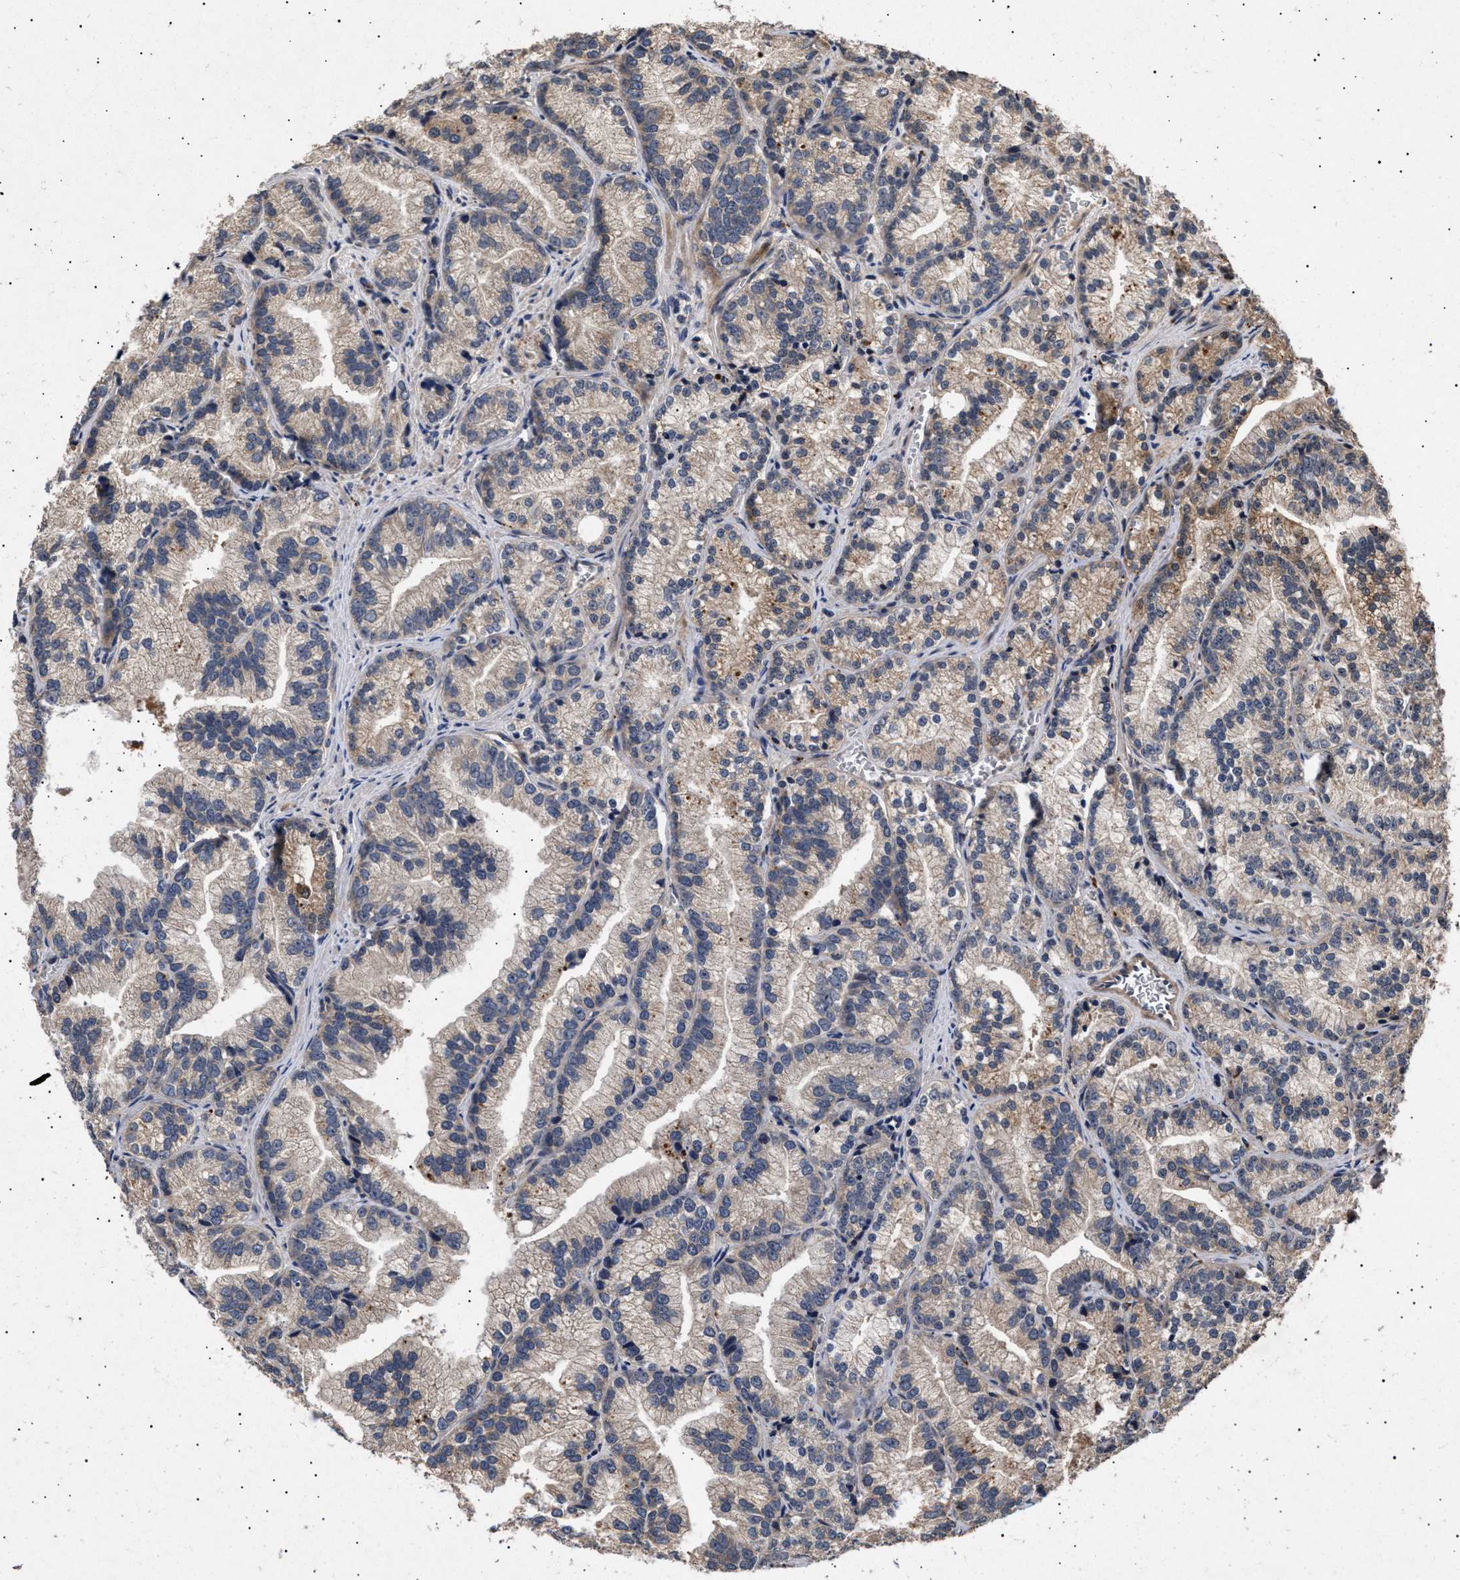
{"staining": {"intensity": "weak", "quantity": "25%-75%", "location": "cytoplasmic/membranous"}, "tissue": "prostate cancer", "cell_type": "Tumor cells", "image_type": "cancer", "snomed": [{"axis": "morphology", "description": "Adenocarcinoma, Low grade"}, {"axis": "topography", "description": "Prostate"}], "caption": "Weak cytoplasmic/membranous positivity is seen in about 25%-75% of tumor cells in prostate cancer (low-grade adenocarcinoma).", "gene": "ITGB5", "patient": {"sex": "male", "age": 89}}